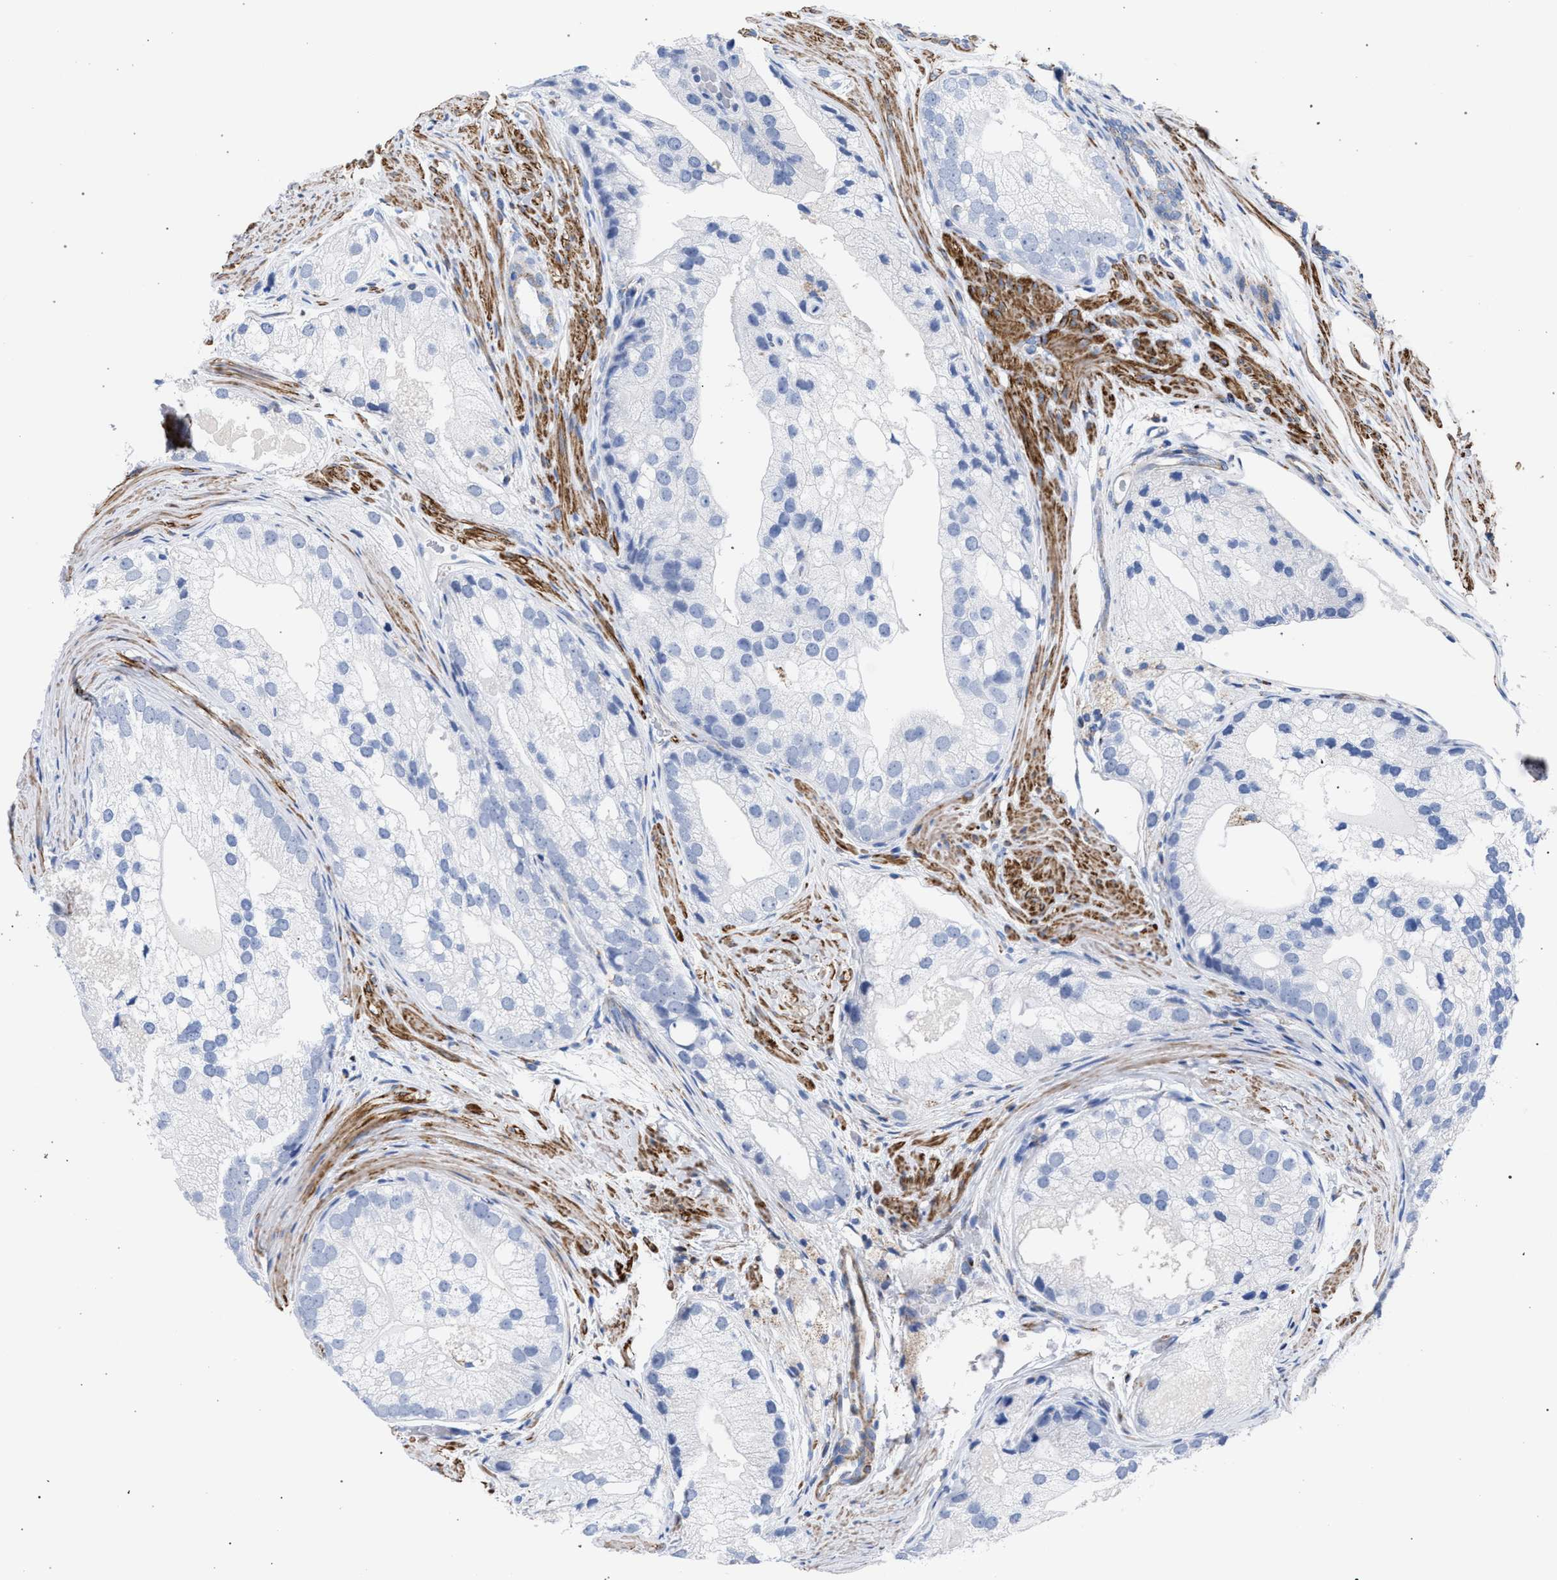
{"staining": {"intensity": "negative", "quantity": "none", "location": "none"}, "tissue": "prostate cancer", "cell_type": "Tumor cells", "image_type": "cancer", "snomed": [{"axis": "morphology", "description": "Adenocarcinoma, Low grade"}, {"axis": "topography", "description": "Prostate"}], "caption": "Immunohistochemical staining of prostate cancer reveals no significant positivity in tumor cells.", "gene": "ACADS", "patient": {"sex": "male", "age": 69}}